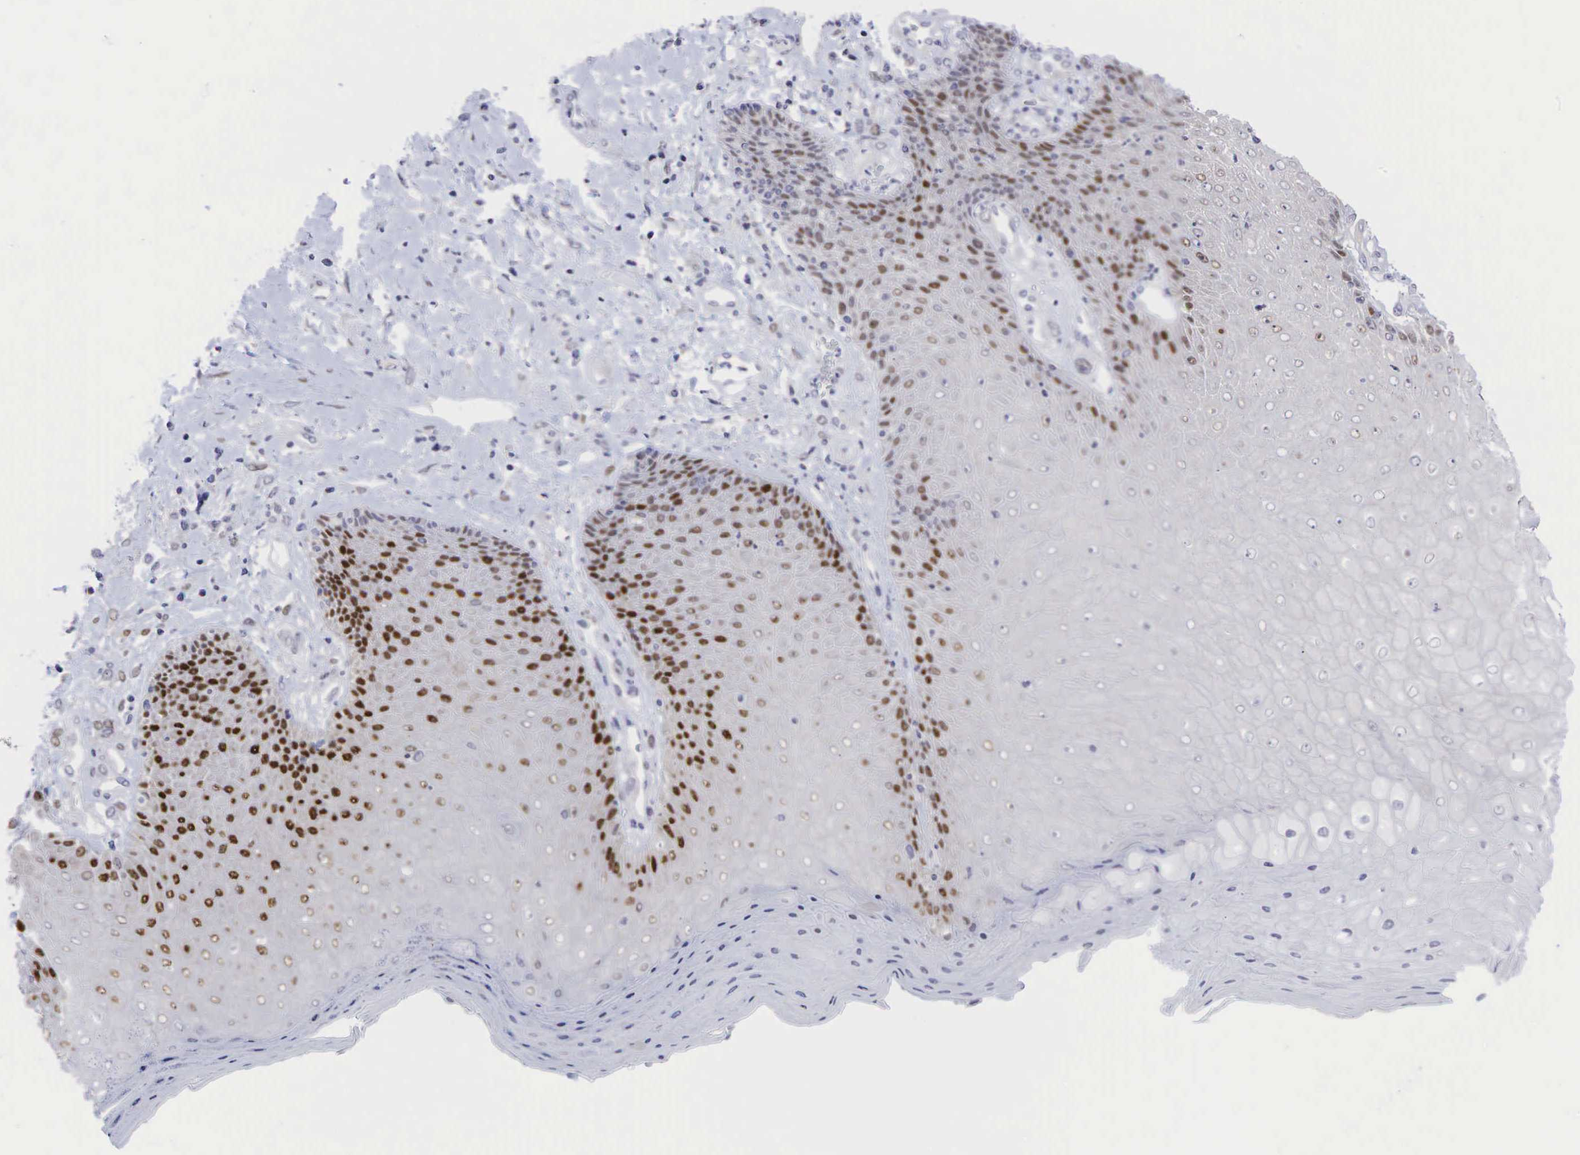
{"staining": {"intensity": "moderate", "quantity": "25%-75%", "location": "nuclear"}, "tissue": "skin", "cell_type": "Epidermal cells", "image_type": "normal", "snomed": [{"axis": "morphology", "description": "Normal tissue, NOS"}, {"axis": "topography", "description": "Skin"}, {"axis": "topography", "description": "Anal"}], "caption": "IHC histopathology image of normal skin: skin stained using immunohistochemistry (IHC) shows medium levels of moderate protein expression localized specifically in the nuclear of epidermal cells, appearing as a nuclear brown color.", "gene": "AR", "patient": {"sex": "male", "age": 61}}